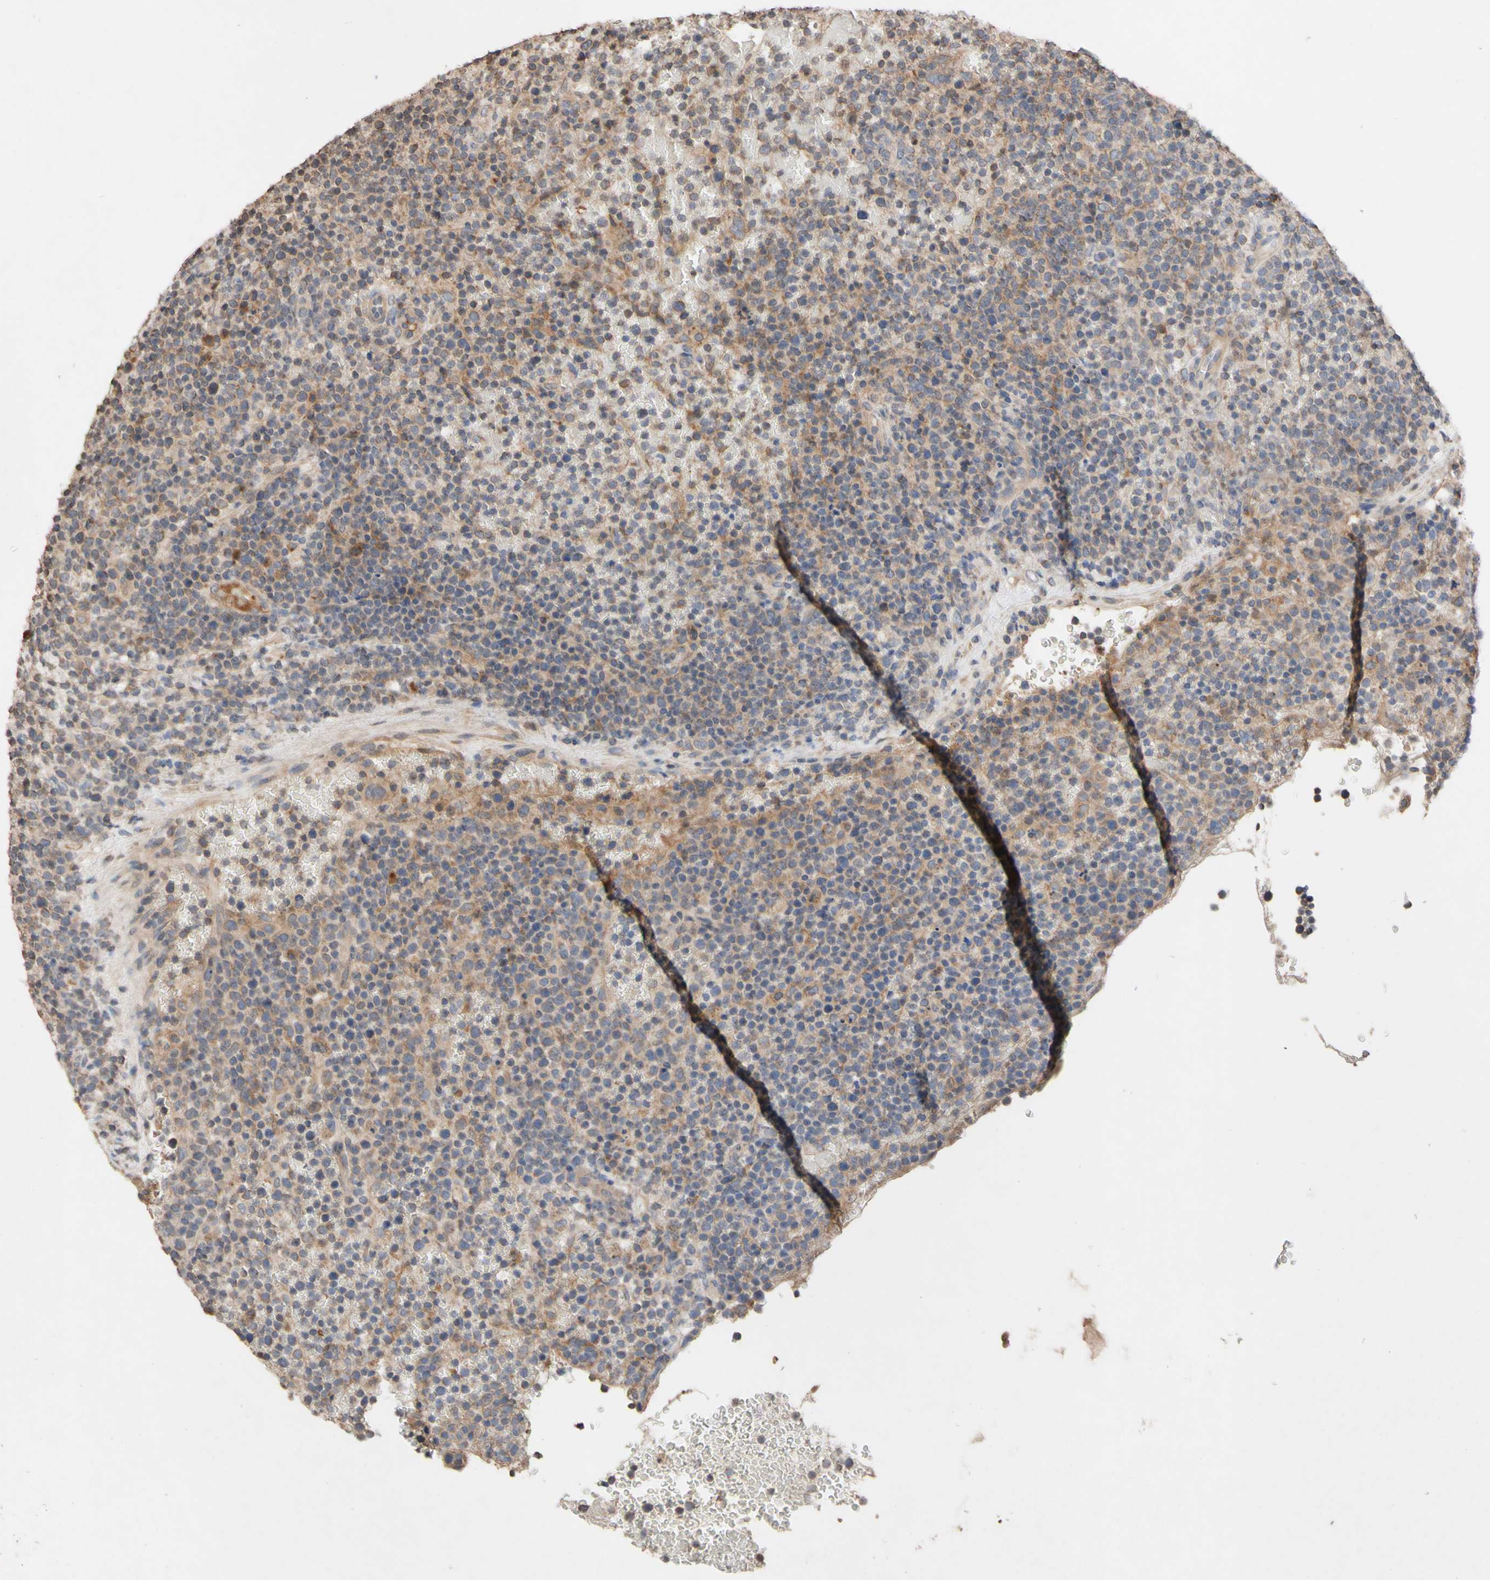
{"staining": {"intensity": "weak", "quantity": "25%-75%", "location": "cytoplasmic/membranous"}, "tissue": "lymphoma", "cell_type": "Tumor cells", "image_type": "cancer", "snomed": [{"axis": "morphology", "description": "Malignant lymphoma, non-Hodgkin's type, High grade"}, {"axis": "topography", "description": "Lymph node"}], "caption": "Immunohistochemistry (IHC) staining of lymphoma, which displays low levels of weak cytoplasmic/membranous expression in approximately 25%-75% of tumor cells indicating weak cytoplasmic/membranous protein staining. The staining was performed using DAB (3,3'-diaminobenzidine) (brown) for protein detection and nuclei were counterstained in hematoxylin (blue).", "gene": "NECTIN3", "patient": {"sex": "male", "age": 61}}